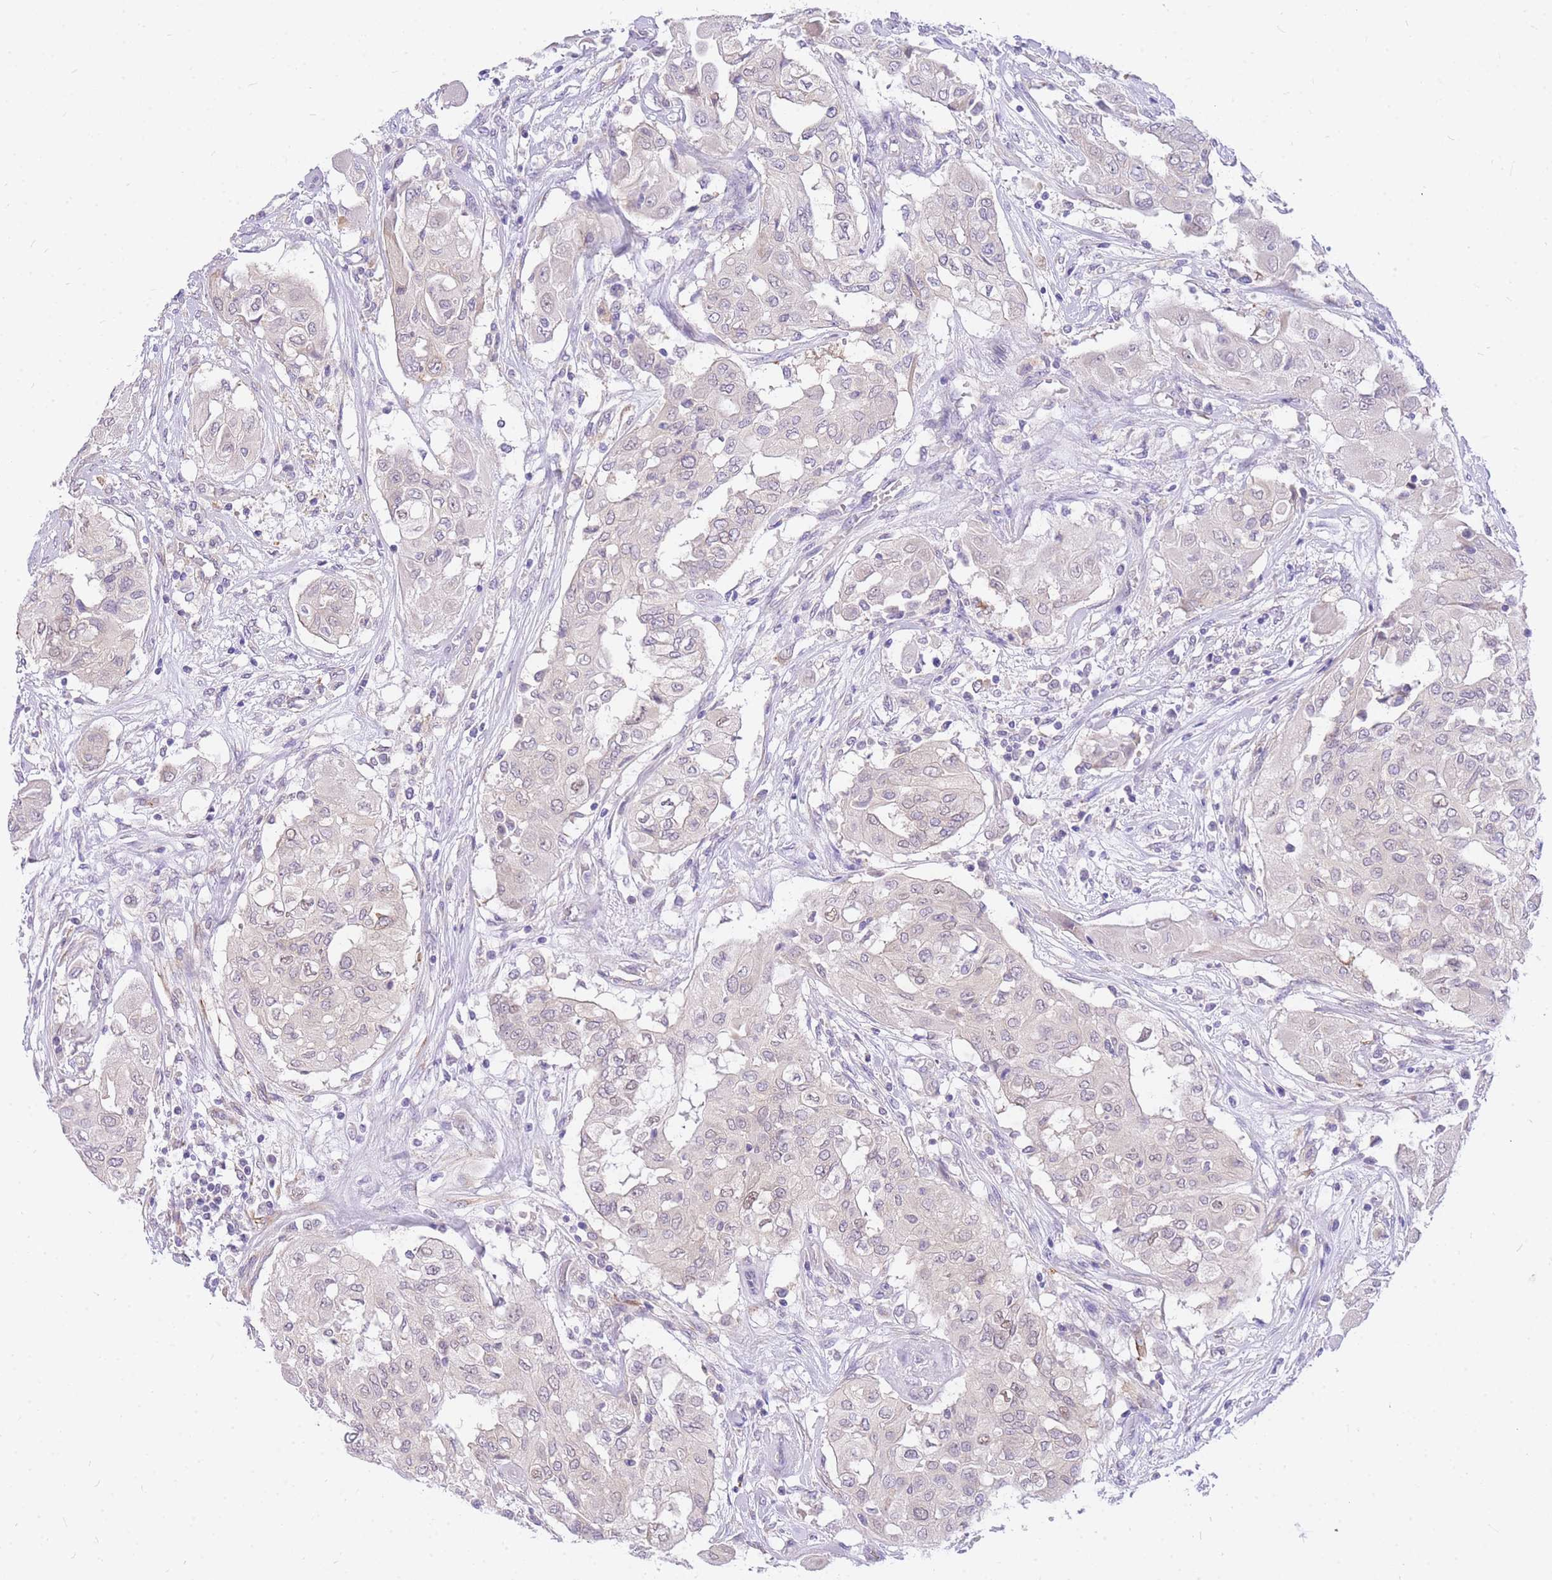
{"staining": {"intensity": "negative", "quantity": "none", "location": "none"}, "tissue": "thyroid cancer", "cell_type": "Tumor cells", "image_type": "cancer", "snomed": [{"axis": "morphology", "description": "Papillary adenocarcinoma, NOS"}, {"axis": "topography", "description": "Thyroid gland"}], "caption": "An immunohistochemistry (IHC) histopathology image of papillary adenocarcinoma (thyroid) is shown. There is no staining in tumor cells of papillary adenocarcinoma (thyroid).", "gene": "S100PBP", "patient": {"sex": "female", "age": 59}}